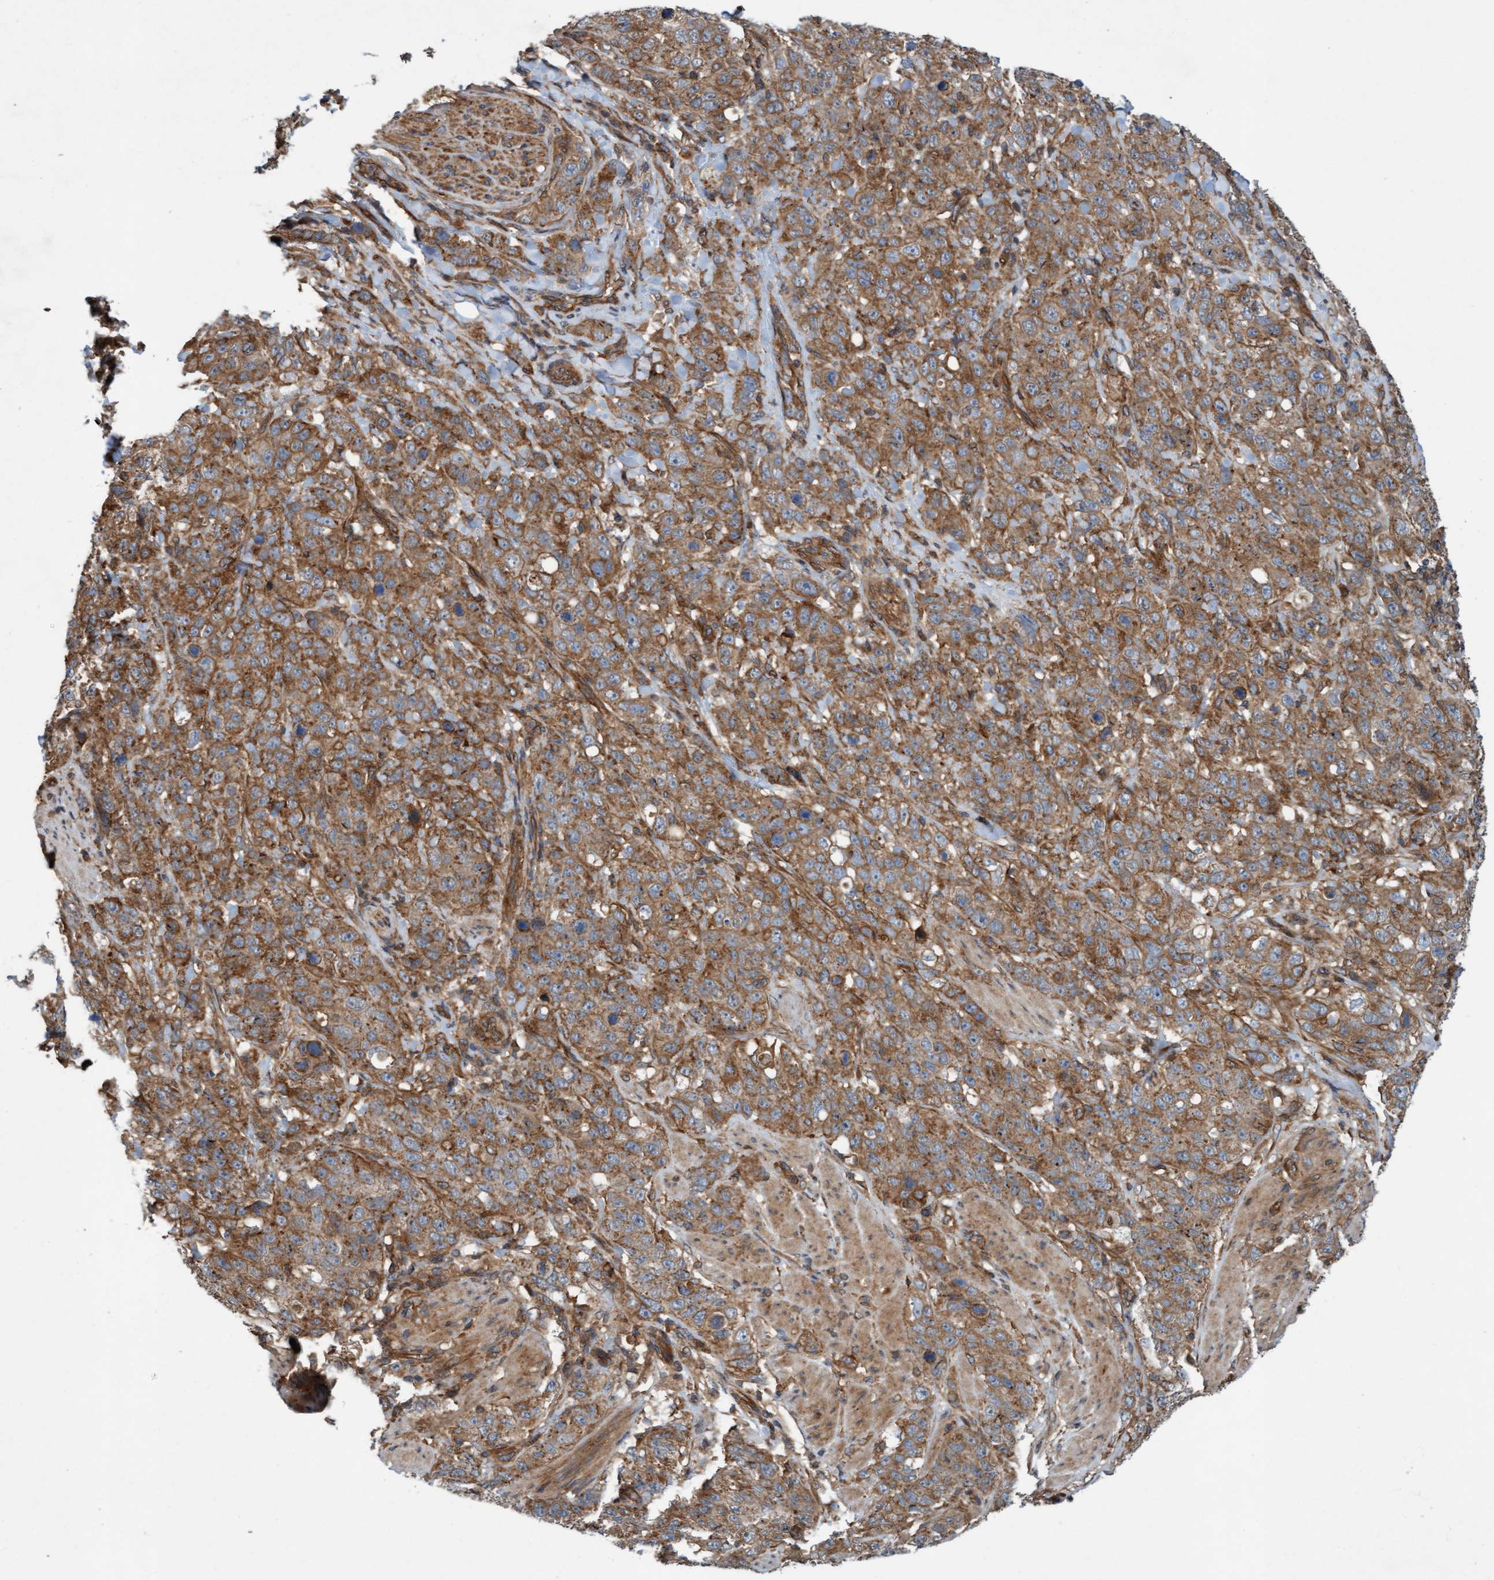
{"staining": {"intensity": "moderate", "quantity": ">75%", "location": "cytoplasmic/membranous"}, "tissue": "stomach cancer", "cell_type": "Tumor cells", "image_type": "cancer", "snomed": [{"axis": "morphology", "description": "Adenocarcinoma, NOS"}, {"axis": "topography", "description": "Stomach"}], "caption": "Human stomach adenocarcinoma stained with a brown dye displays moderate cytoplasmic/membranous positive expression in approximately >75% of tumor cells.", "gene": "ERAL1", "patient": {"sex": "male", "age": 48}}